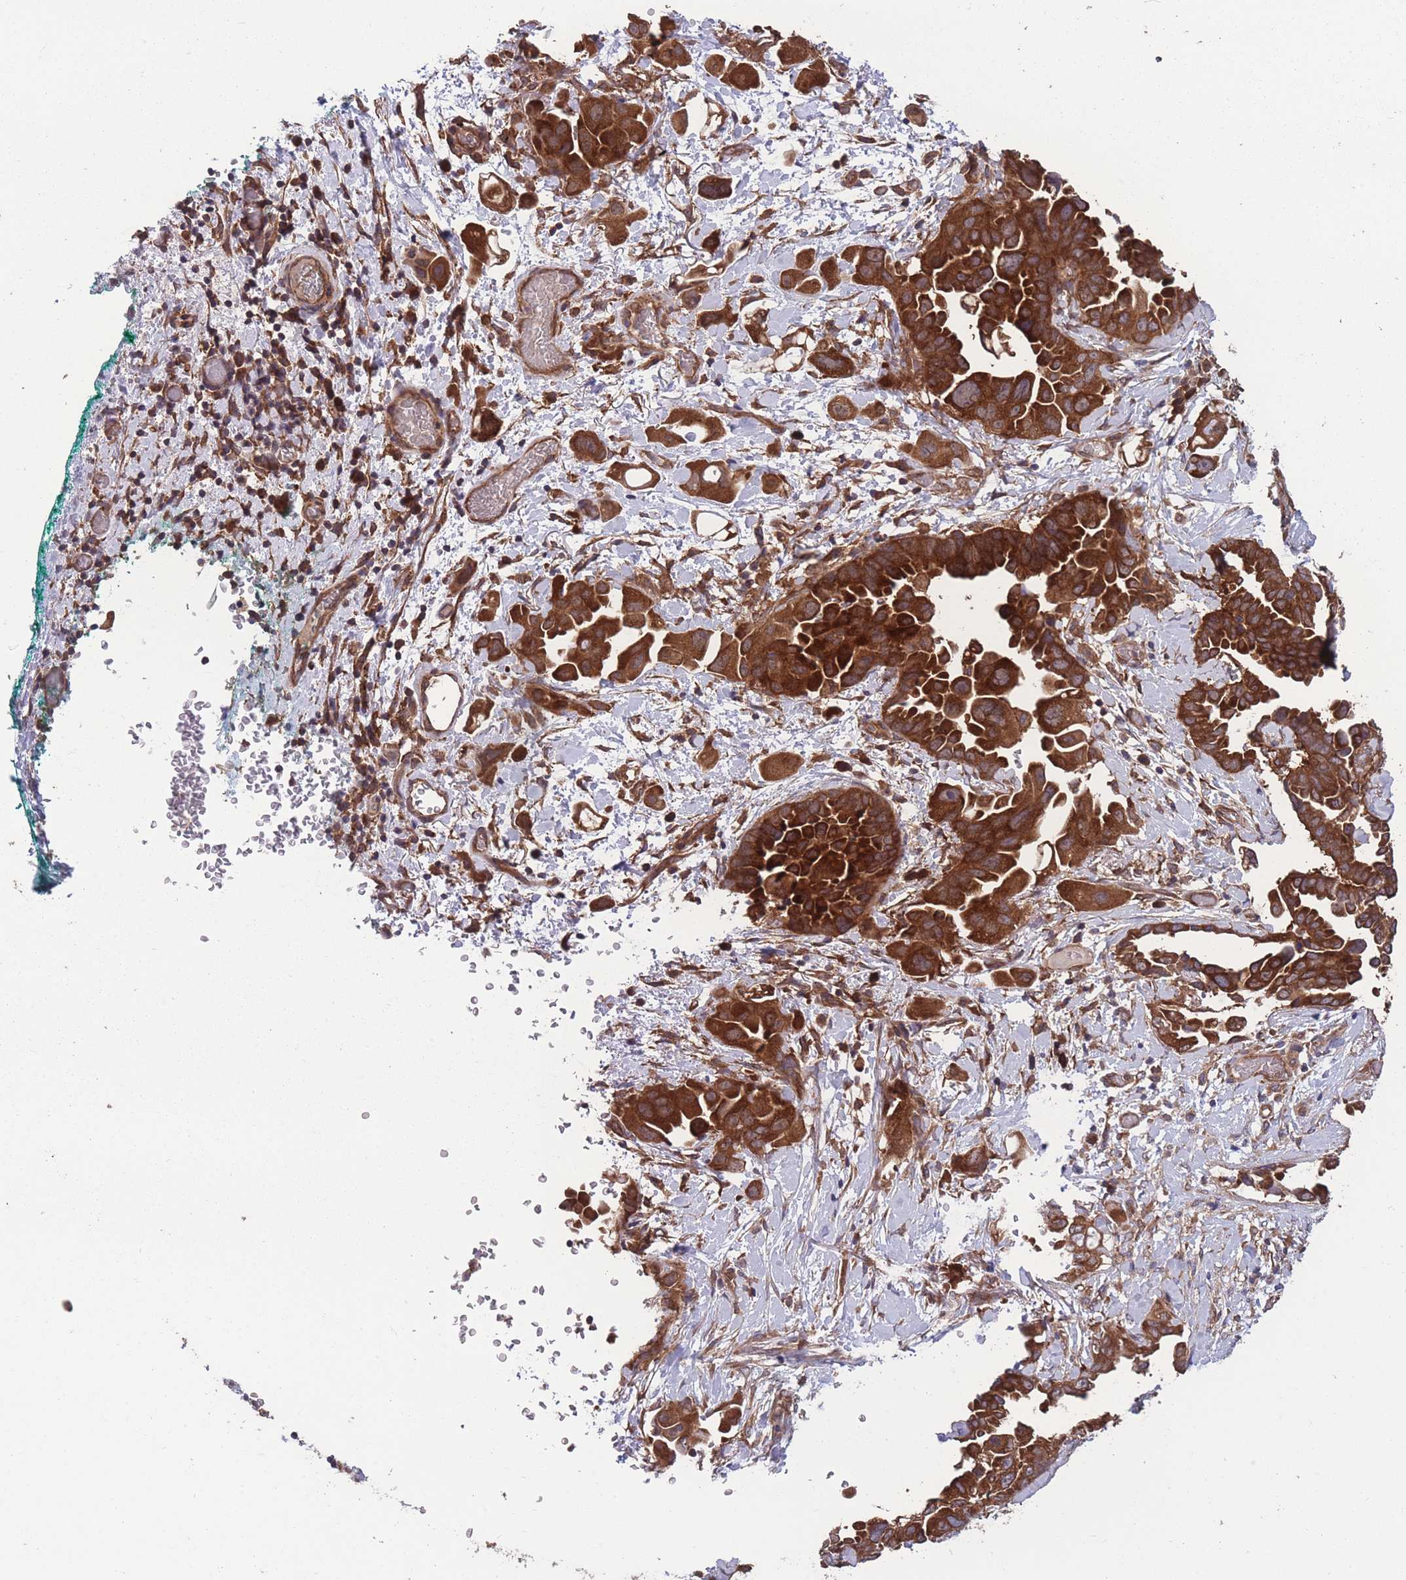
{"staining": {"intensity": "strong", "quantity": ">75%", "location": "cytoplasmic/membranous"}, "tissue": "lung cancer", "cell_type": "Tumor cells", "image_type": "cancer", "snomed": [{"axis": "morphology", "description": "Adenocarcinoma, NOS"}, {"axis": "topography", "description": "Lung"}], "caption": "Approximately >75% of tumor cells in human lung cancer (adenocarcinoma) show strong cytoplasmic/membranous protein expression as visualized by brown immunohistochemical staining.", "gene": "ZPR1", "patient": {"sex": "female", "age": 67}}